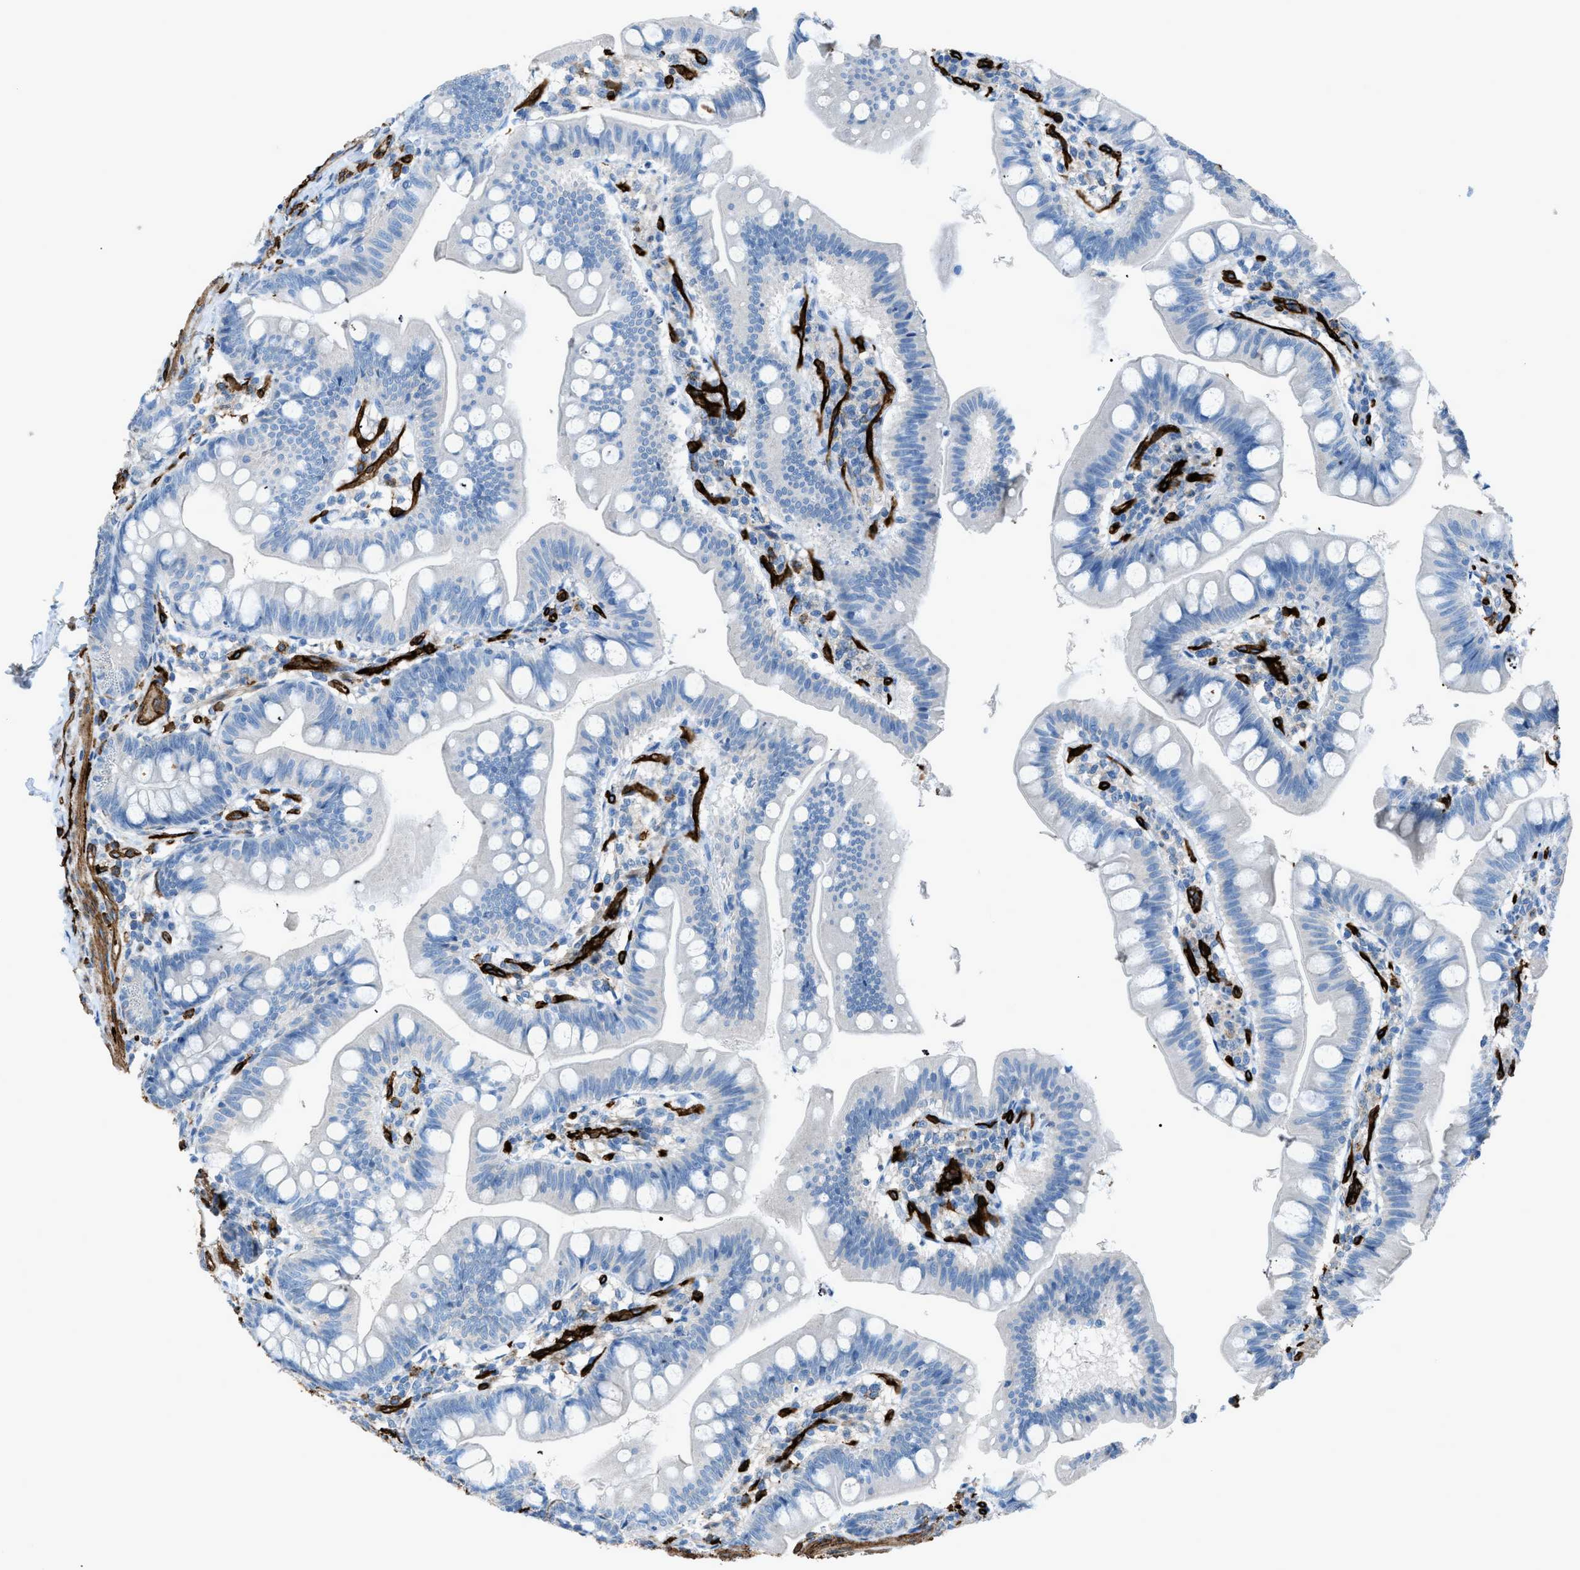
{"staining": {"intensity": "negative", "quantity": "none", "location": "none"}, "tissue": "small intestine", "cell_type": "Glandular cells", "image_type": "normal", "snomed": [{"axis": "morphology", "description": "Normal tissue, NOS"}, {"axis": "topography", "description": "Small intestine"}], "caption": "The immunohistochemistry (IHC) histopathology image has no significant positivity in glandular cells of small intestine. (Stains: DAB IHC with hematoxylin counter stain, Microscopy: brightfield microscopy at high magnification).", "gene": "SLC22A15", "patient": {"sex": "male", "age": 7}}